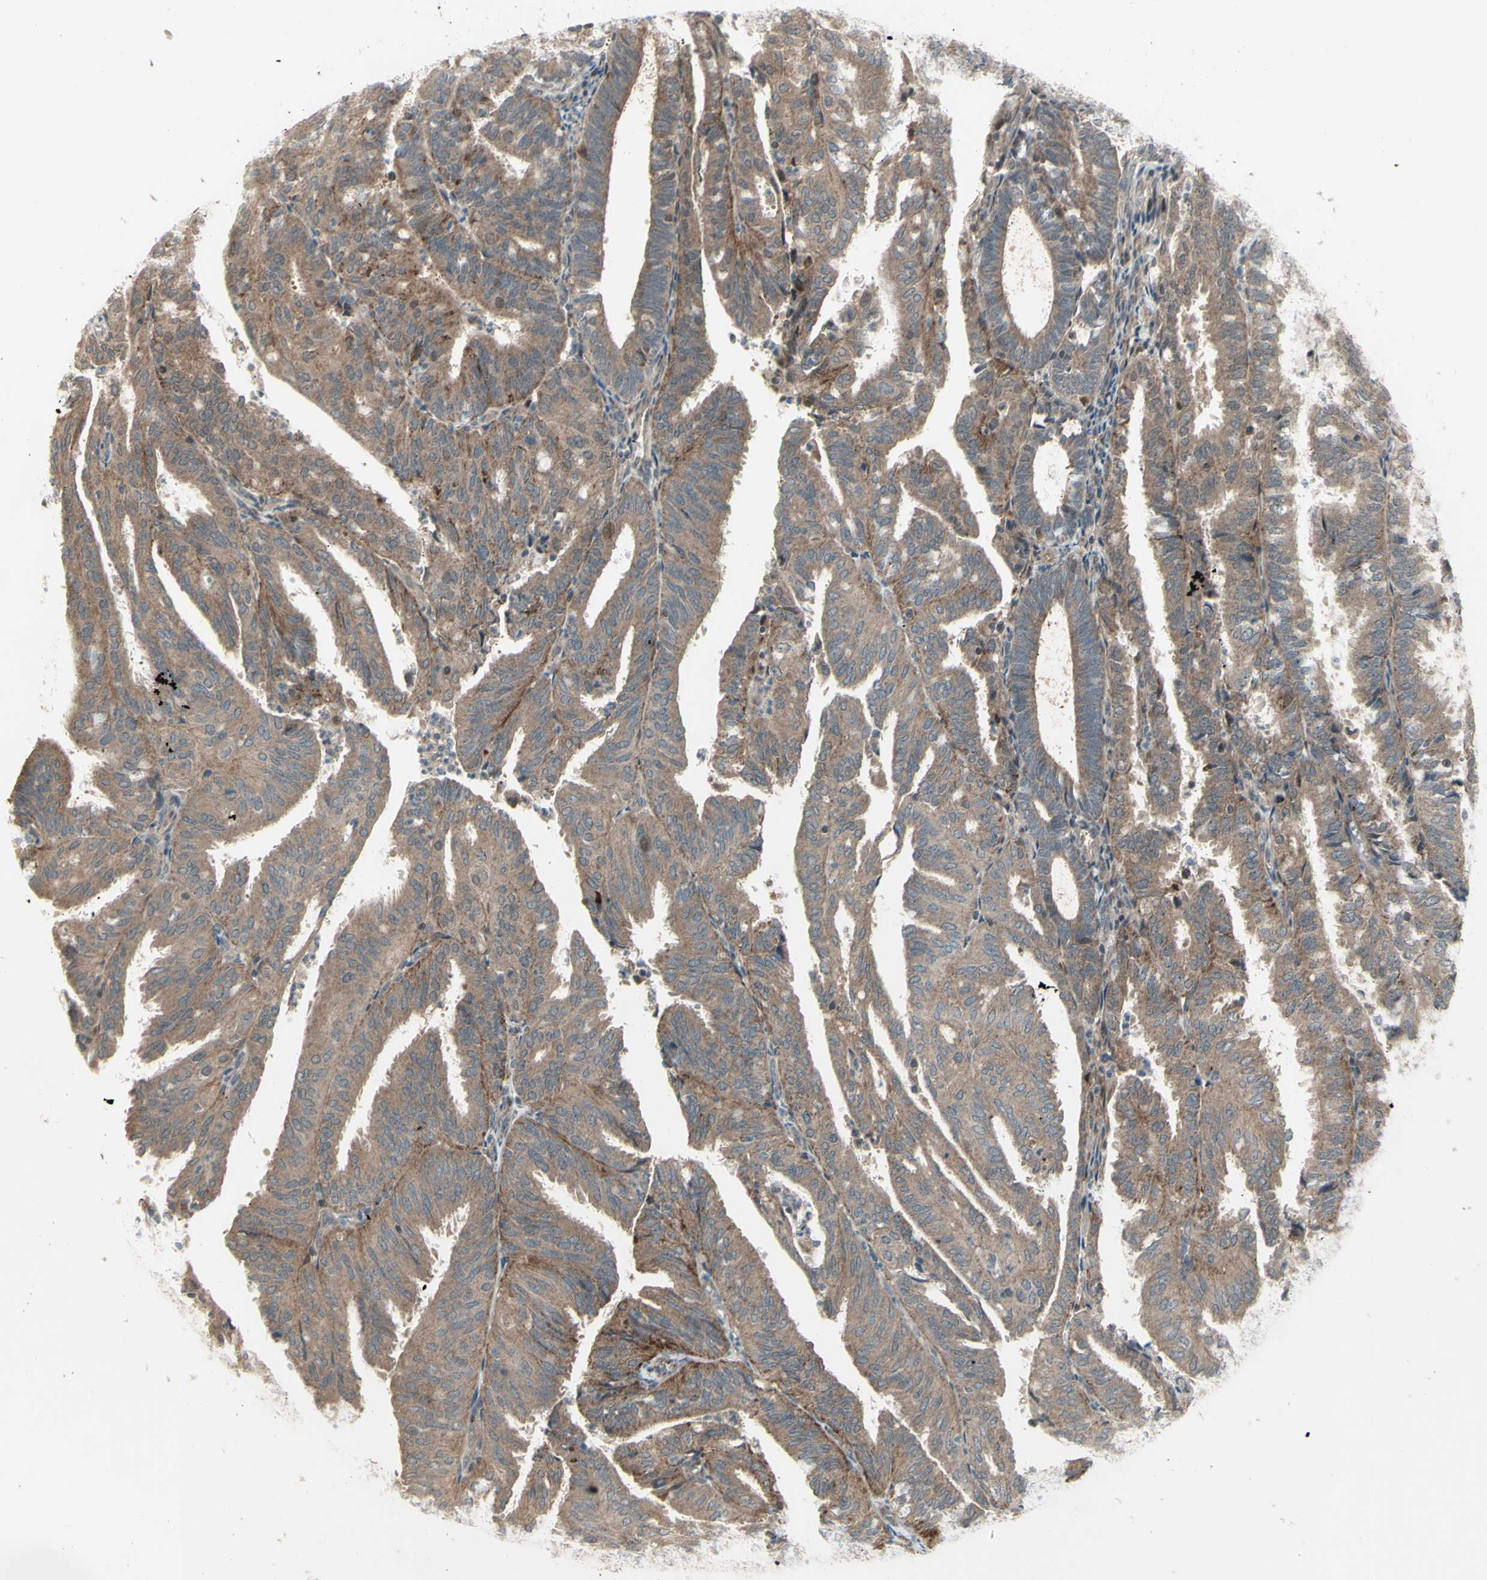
{"staining": {"intensity": "moderate", "quantity": ">75%", "location": "cytoplasmic/membranous"}, "tissue": "endometrial cancer", "cell_type": "Tumor cells", "image_type": "cancer", "snomed": [{"axis": "morphology", "description": "Adenocarcinoma, NOS"}, {"axis": "topography", "description": "Uterus"}], "caption": "Immunohistochemistry of endometrial cancer (adenocarcinoma) reveals medium levels of moderate cytoplasmic/membranous expression in about >75% of tumor cells.", "gene": "OSTM1", "patient": {"sex": "female", "age": 60}}